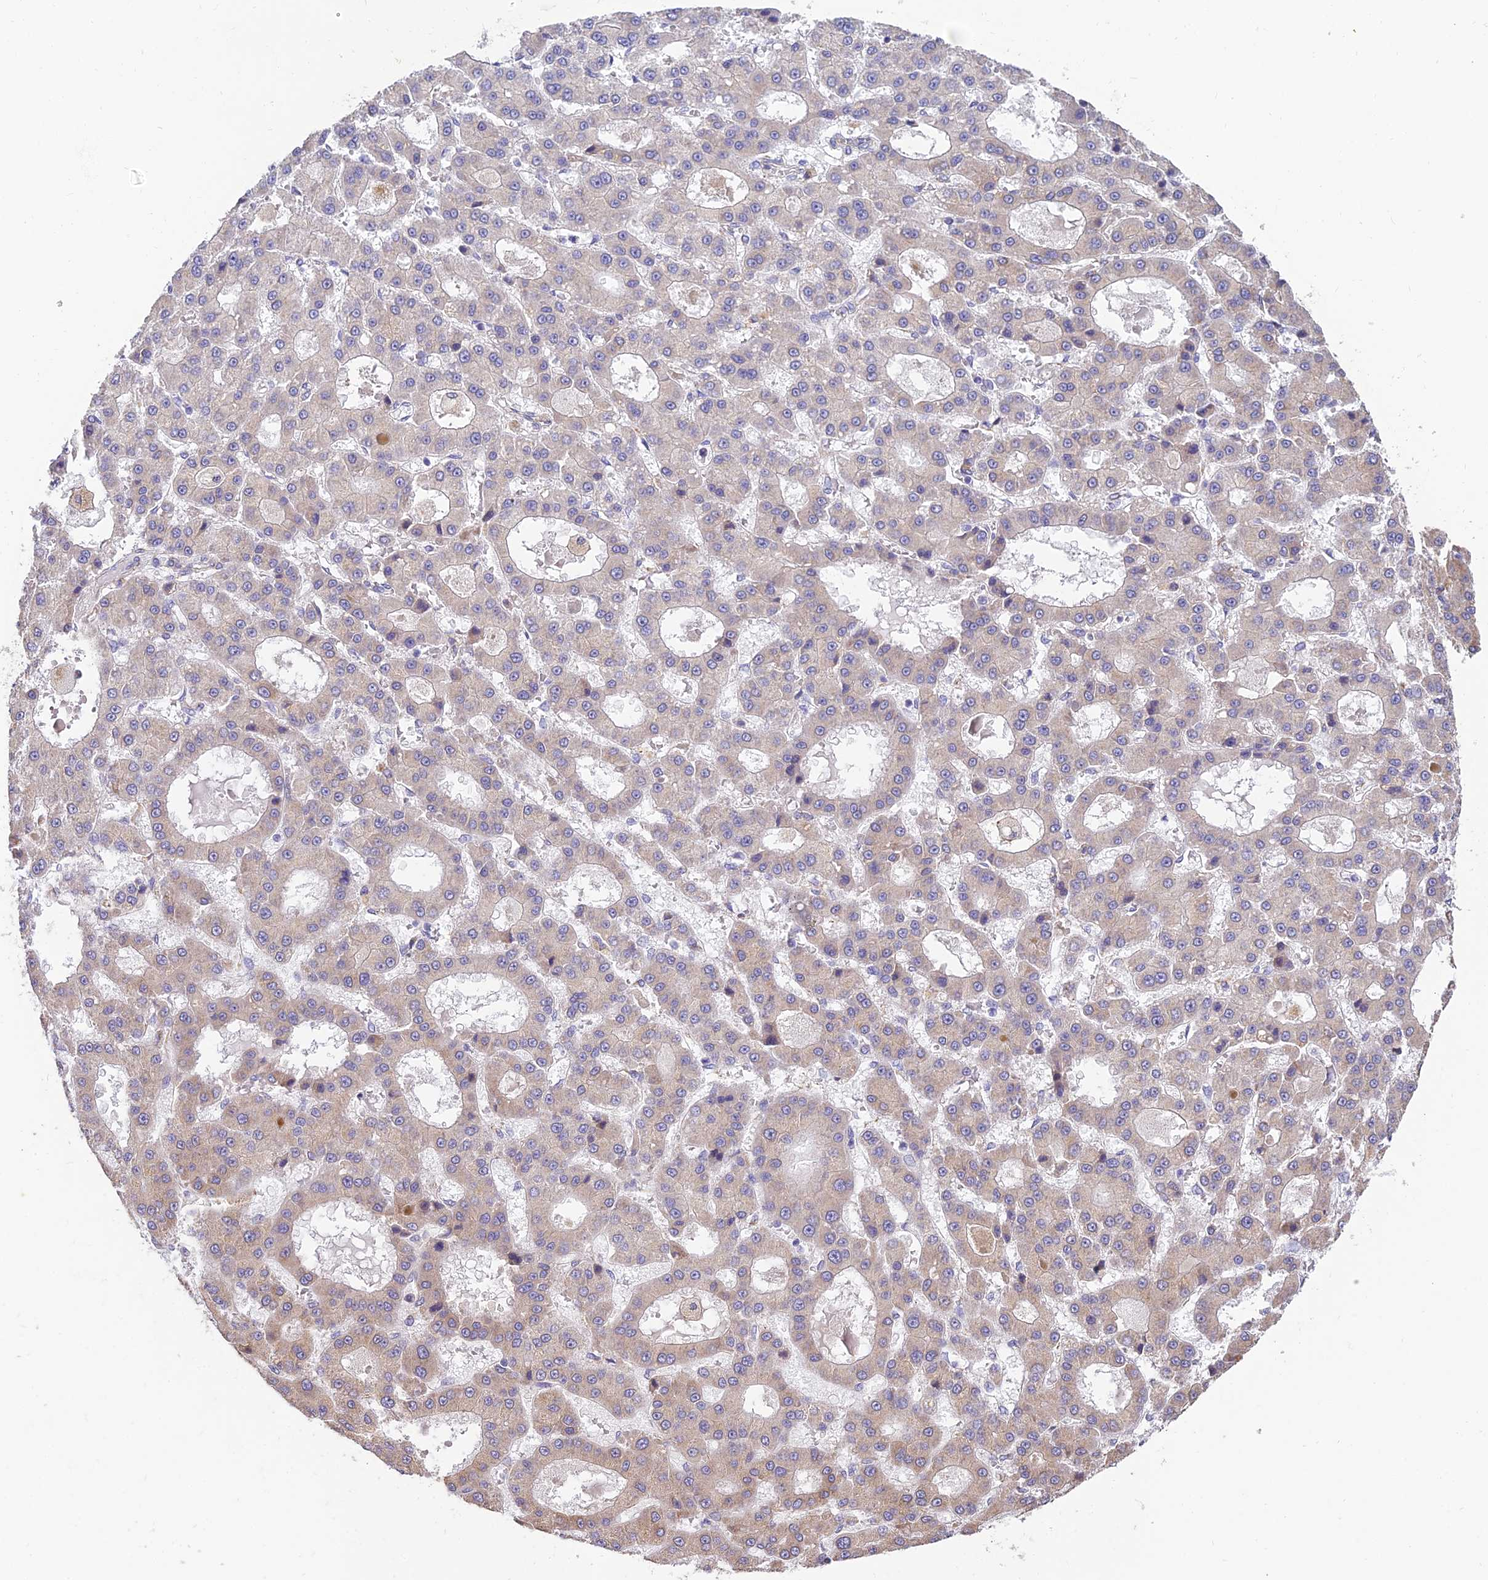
{"staining": {"intensity": "weak", "quantity": "25%-75%", "location": "cytoplasmic/membranous"}, "tissue": "liver cancer", "cell_type": "Tumor cells", "image_type": "cancer", "snomed": [{"axis": "morphology", "description": "Carcinoma, Hepatocellular, NOS"}, {"axis": "topography", "description": "Liver"}], "caption": "Liver cancer (hepatocellular carcinoma) stained with immunohistochemistry (IHC) reveals weak cytoplasmic/membranous expression in about 25%-75% of tumor cells. (DAB IHC, brown staining for protein, blue staining for nuclei).", "gene": "ARL8B", "patient": {"sex": "male", "age": 70}}